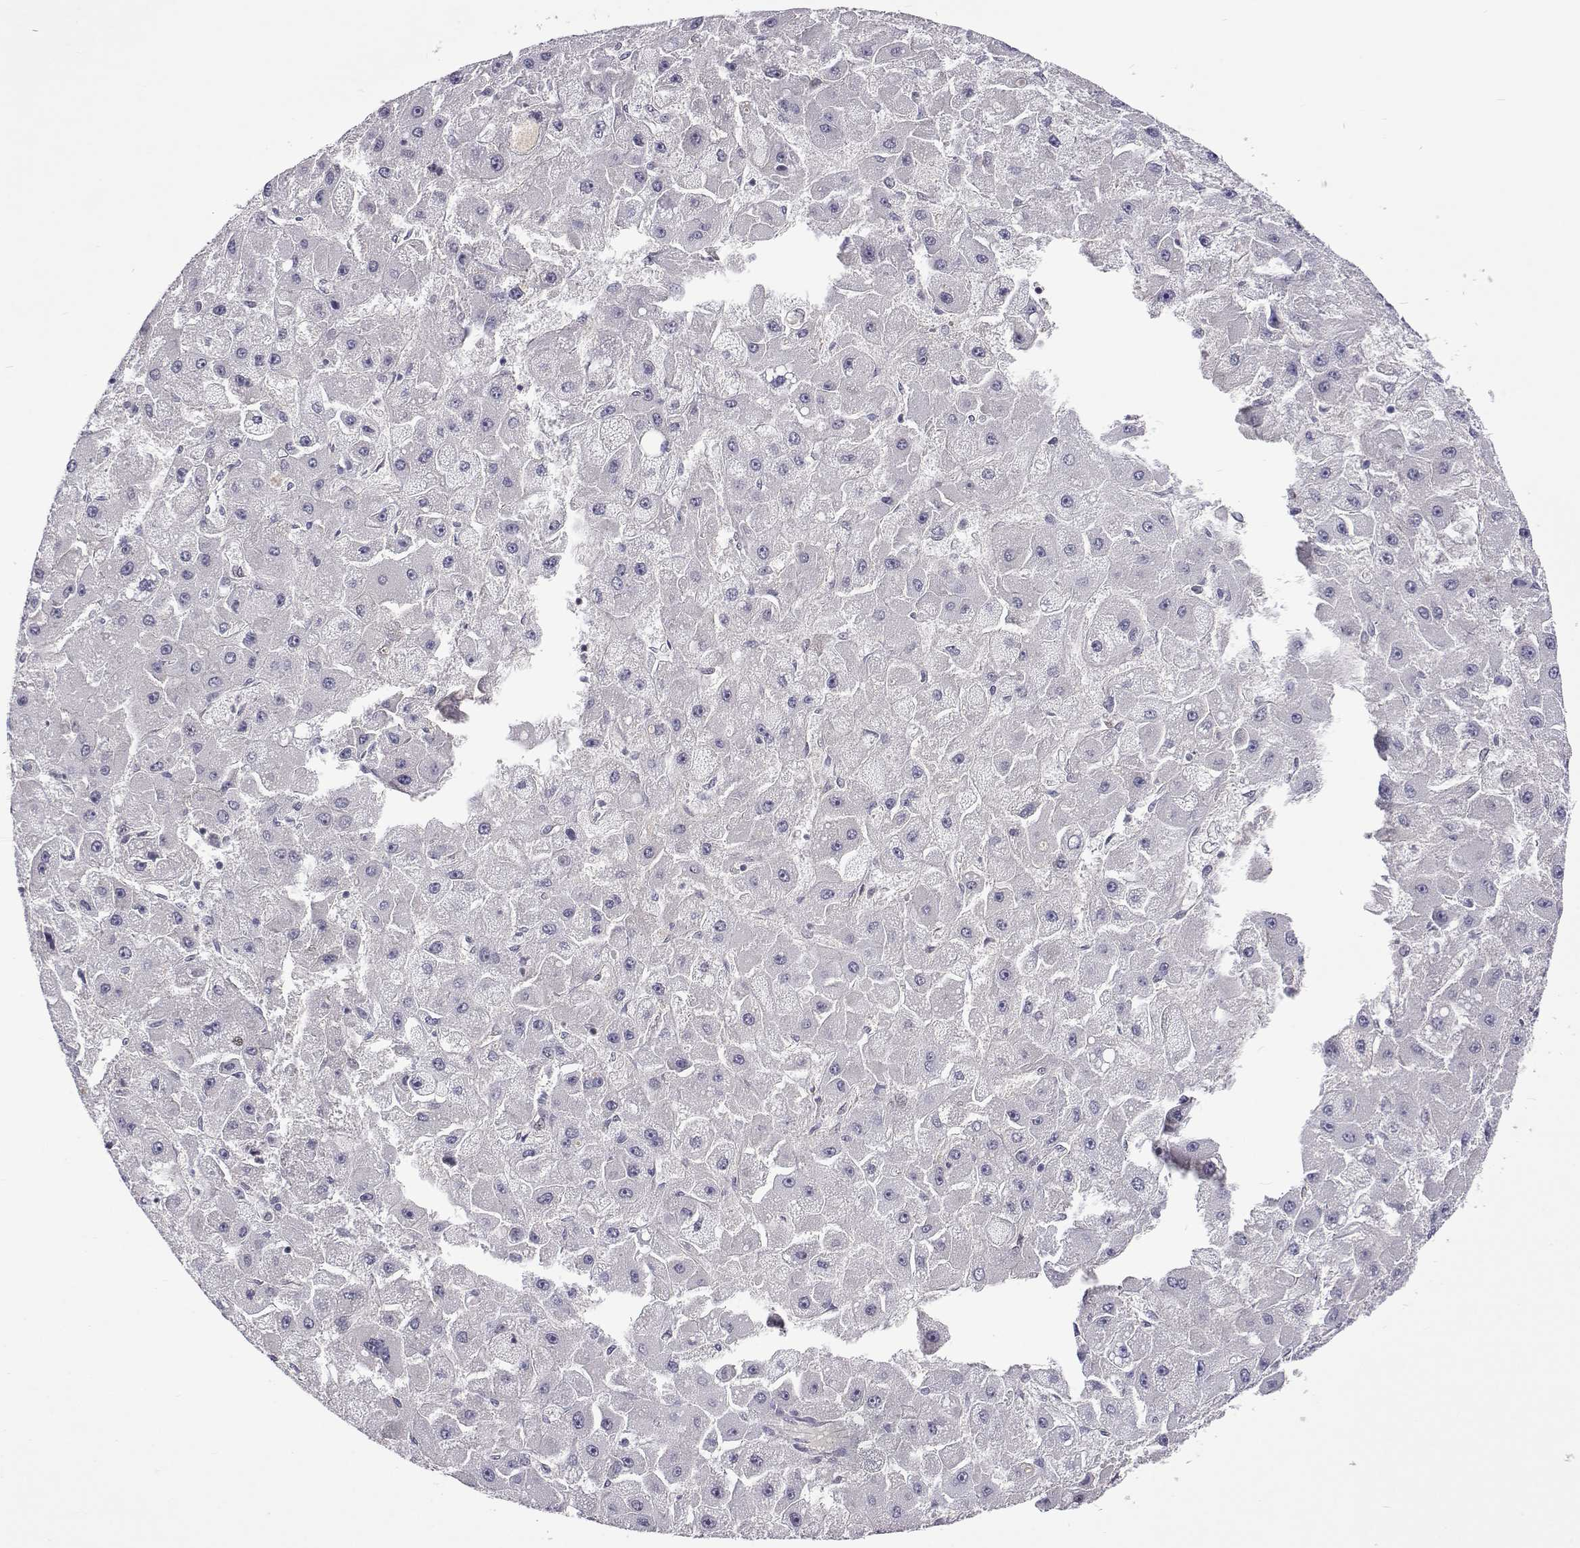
{"staining": {"intensity": "negative", "quantity": "none", "location": "none"}, "tissue": "liver cancer", "cell_type": "Tumor cells", "image_type": "cancer", "snomed": [{"axis": "morphology", "description": "Carcinoma, Hepatocellular, NOS"}, {"axis": "topography", "description": "Liver"}], "caption": "Liver cancer was stained to show a protein in brown. There is no significant expression in tumor cells. (Immunohistochemistry, brightfield microscopy, high magnification).", "gene": "TCF15", "patient": {"sex": "female", "age": 25}}